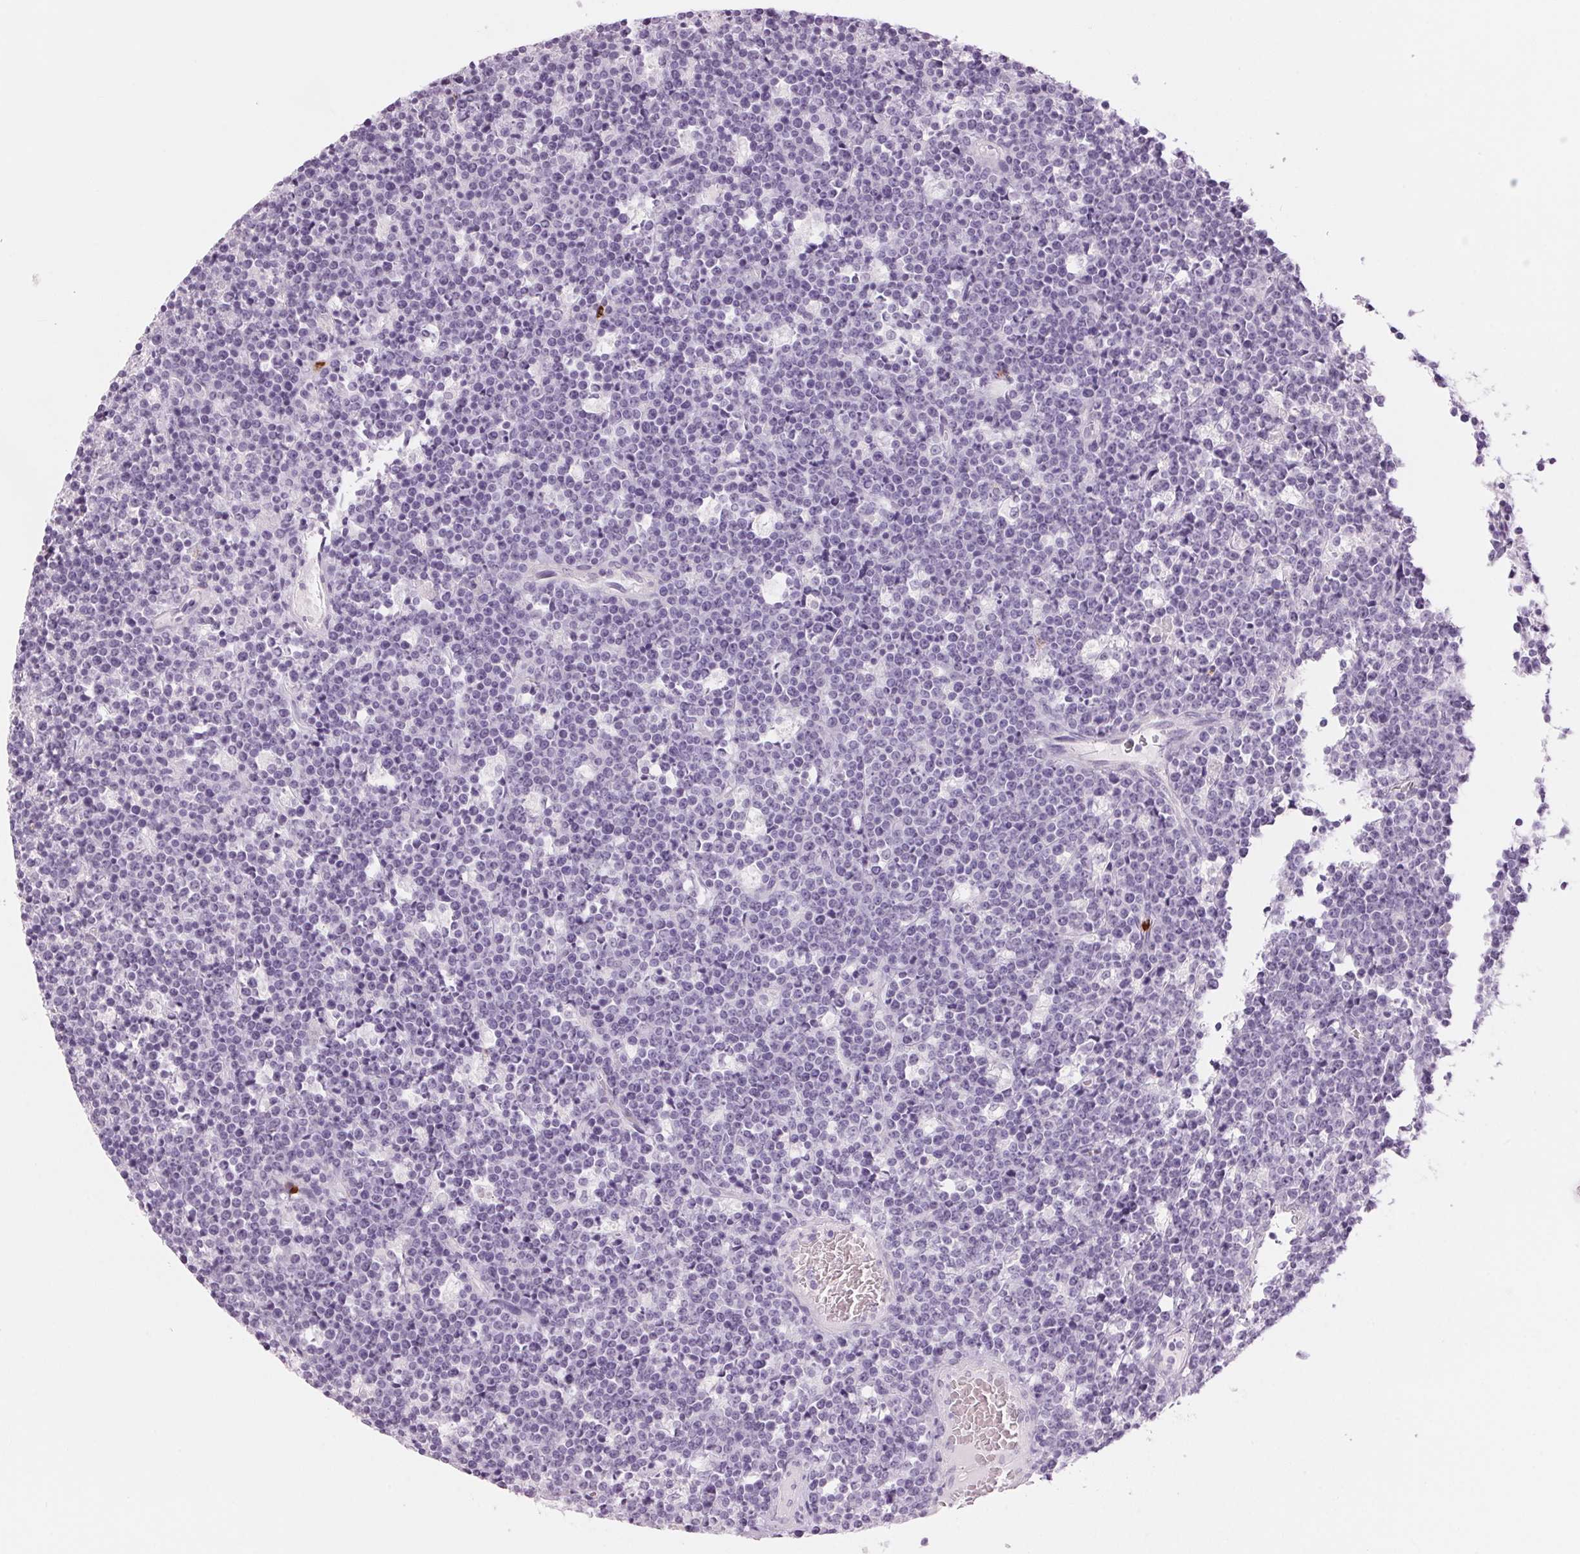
{"staining": {"intensity": "negative", "quantity": "none", "location": "none"}, "tissue": "lymphoma", "cell_type": "Tumor cells", "image_type": "cancer", "snomed": [{"axis": "morphology", "description": "Malignant lymphoma, non-Hodgkin's type, High grade"}, {"axis": "topography", "description": "Ovary"}], "caption": "The histopathology image displays no staining of tumor cells in lymphoma.", "gene": "KLK7", "patient": {"sex": "female", "age": 56}}